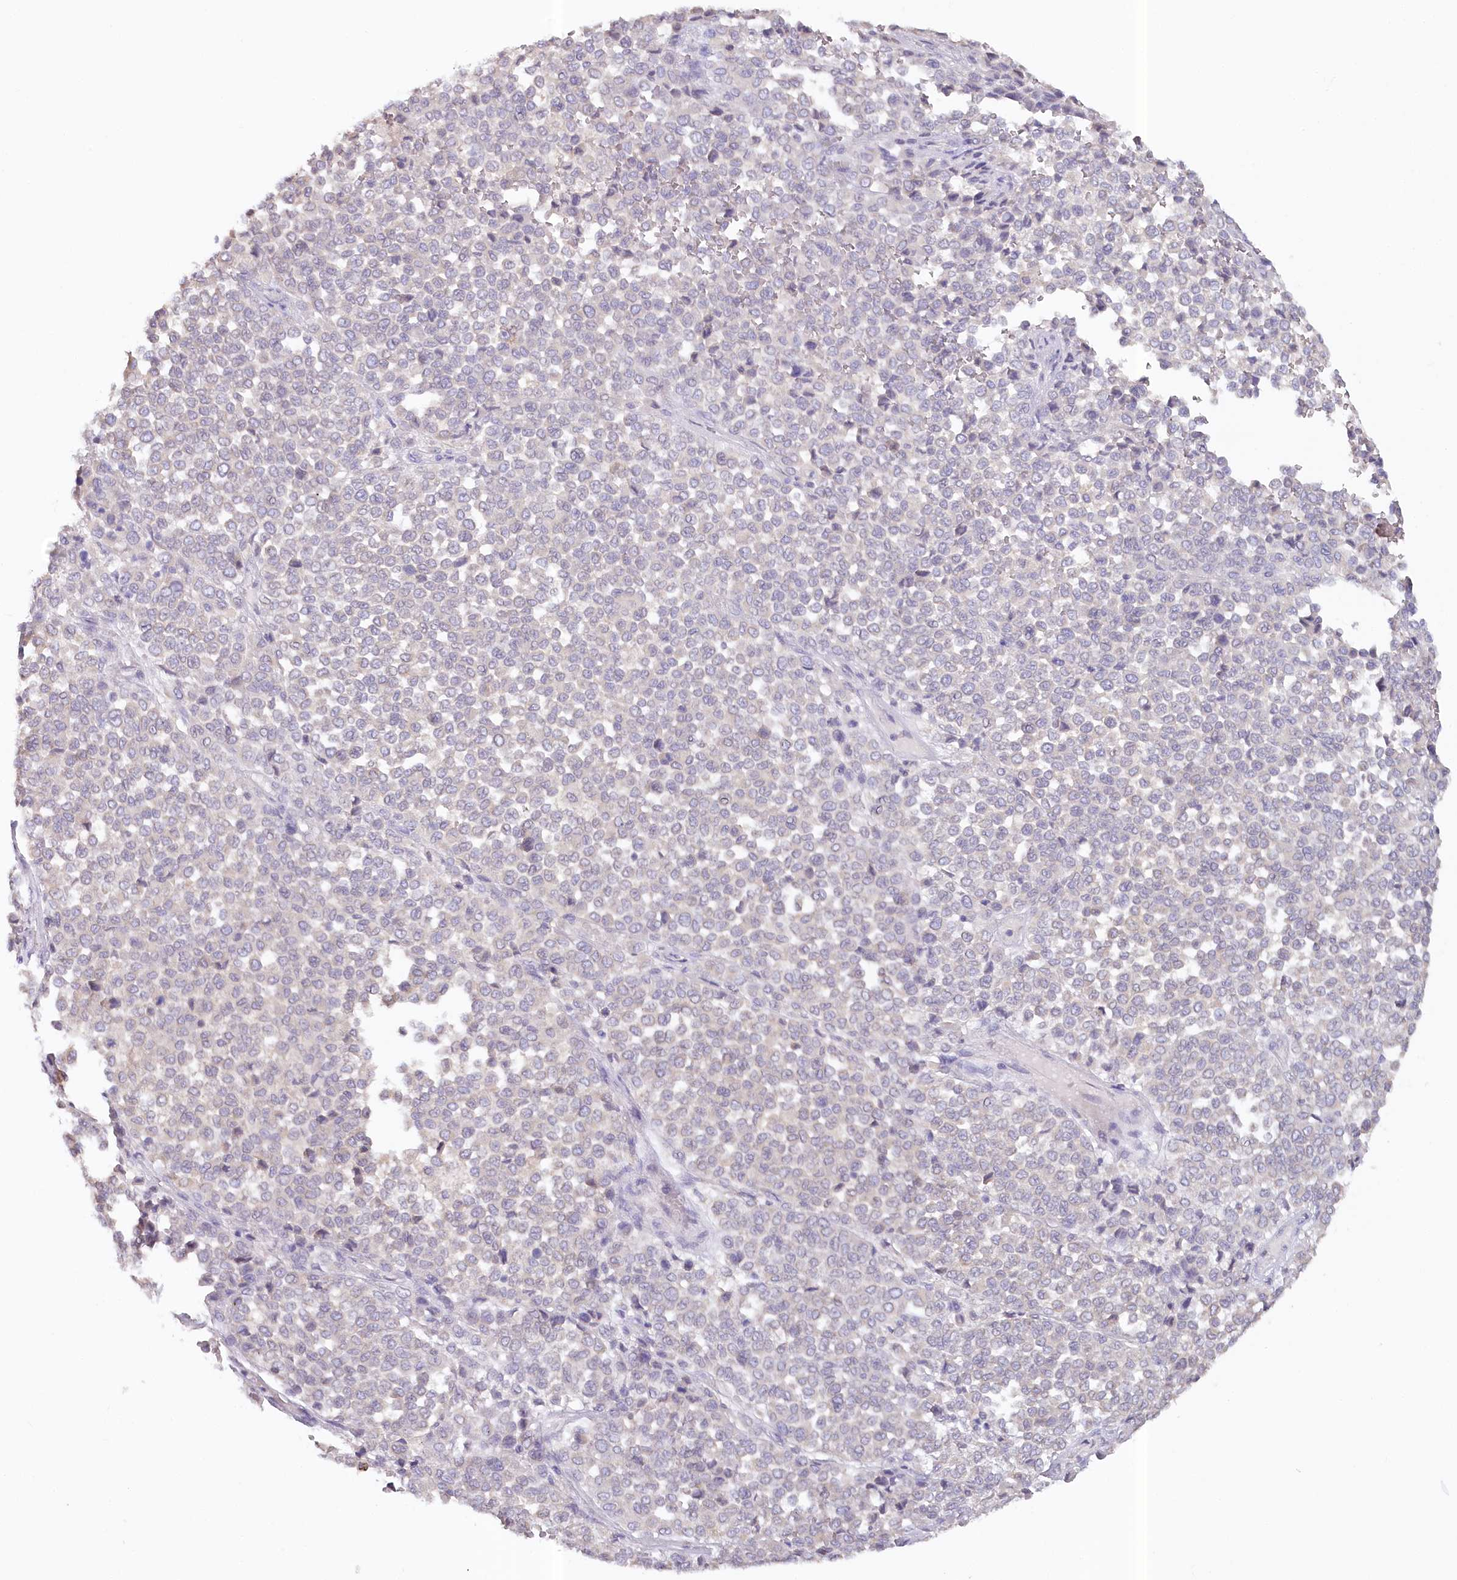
{"staining": {"intensity": "negative", "quantity": "none", "location": "none"}, "tissue": "melanoma", "cell_type": "Tumor cells", "image_type": "cancer", "snomed": [{"axis": "morphology", "description": "Malignant melanoma, Metastatic site"}, {"axis": "topography", "description": "Pancreas"}], "caption": "Melanoma stained for a protein using IHC shows no positivity tumor cells.", "gene": "PAIP2", "patient": {"sex": "female", "age": 30}}